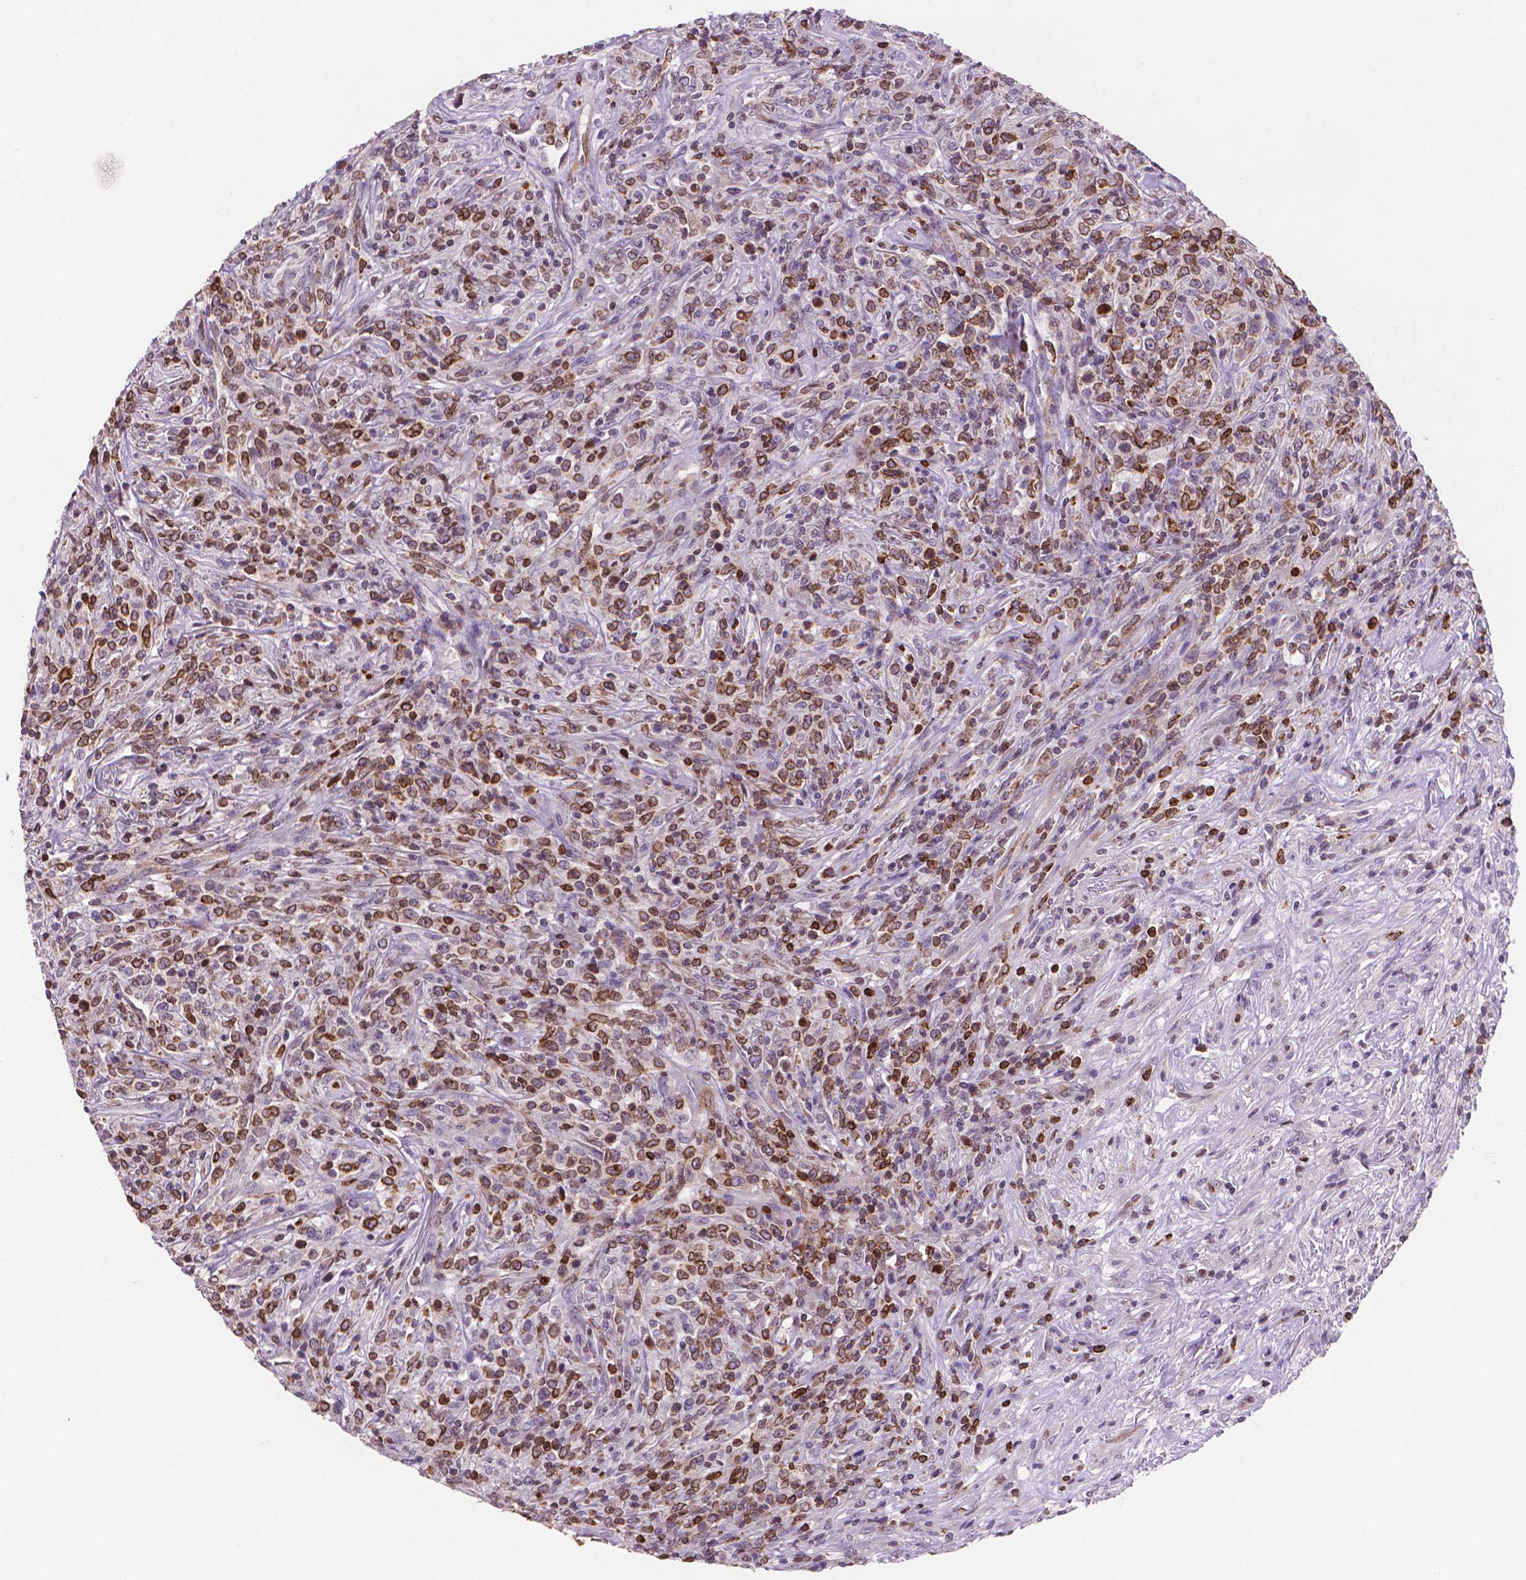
{"staining": {"intensity": "moderate", "quantity": ">75%", "location": "cytoplasmic/membranous"}, "tissue": "lymphoma", "cell_type": "Tumor cells", "image_type": "cancer", "snomed": [{"axis": "morphology", "description": "Malignant lymphoma, non-Hodgkin's type, High grade"}, {"axis": "topography", "description": "Lung"}], "caption": "This histopathology image demonstrates IHC staining of malignant lymphoma, non-Hodgkin's type (high-grade), with medium moderate cytoplasmic/membranous staining in about >75% of tumor cells.", "gene": "BCL2", "patient": {"sex": "male", "age": 79}}